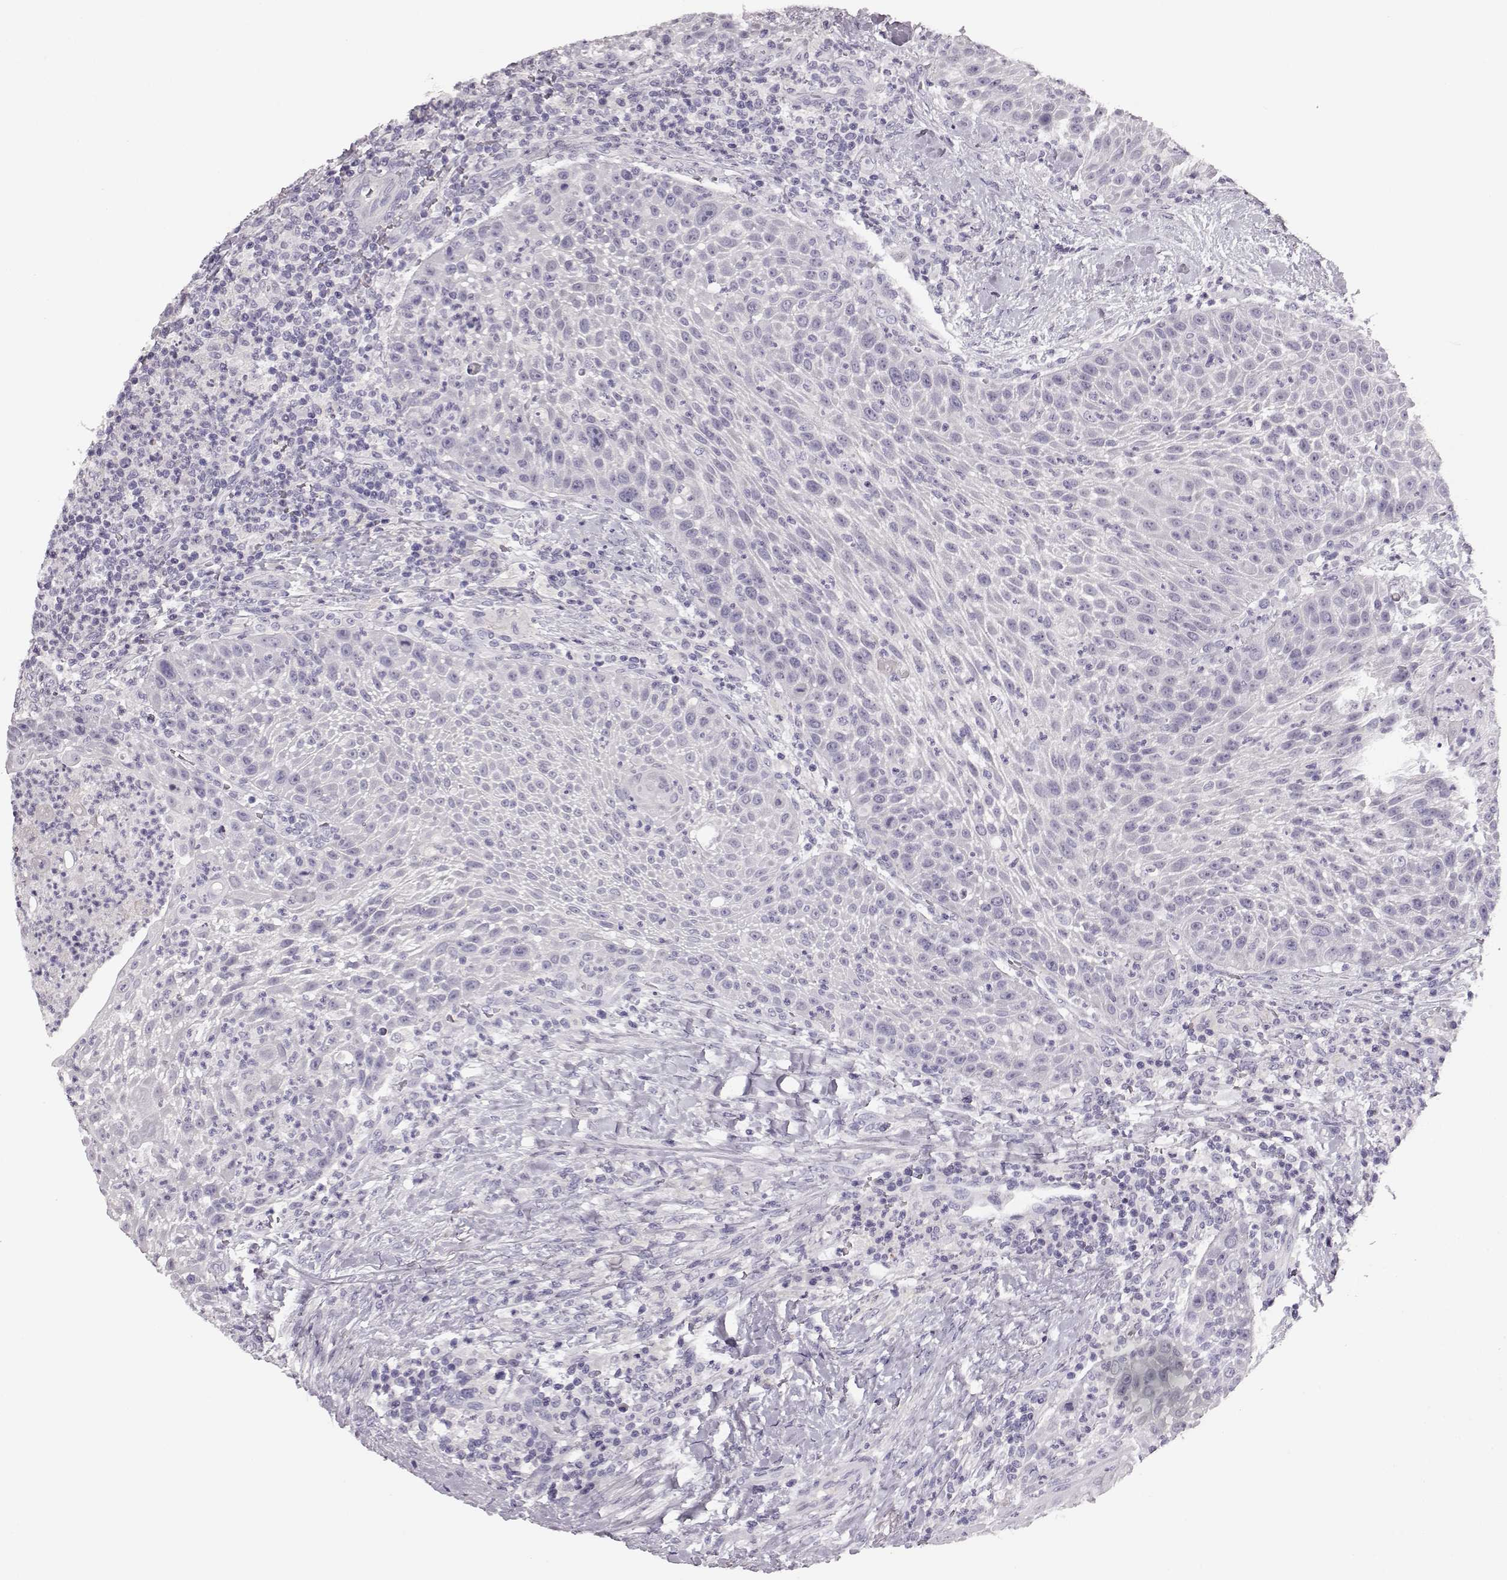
{"staining": {"intensity": "negative", "quantity": "none", "location": "none"}, "tissue": "head and neck cancer", "cell_type": "Tumor cells", "image_type": "cancer", "snomed": [{"axis": "morphology", "description": "Squamous cell carcinoma, NOS"}, {"axis": "topography", "description": "Head-Neck"}], "caption": "An image of head and neck squamous cell carcinoma stained for a protein shows no brown staining in tumor cells.", "gene": "KIAA0319", "patient": {"sex": "male", "age": 69}}